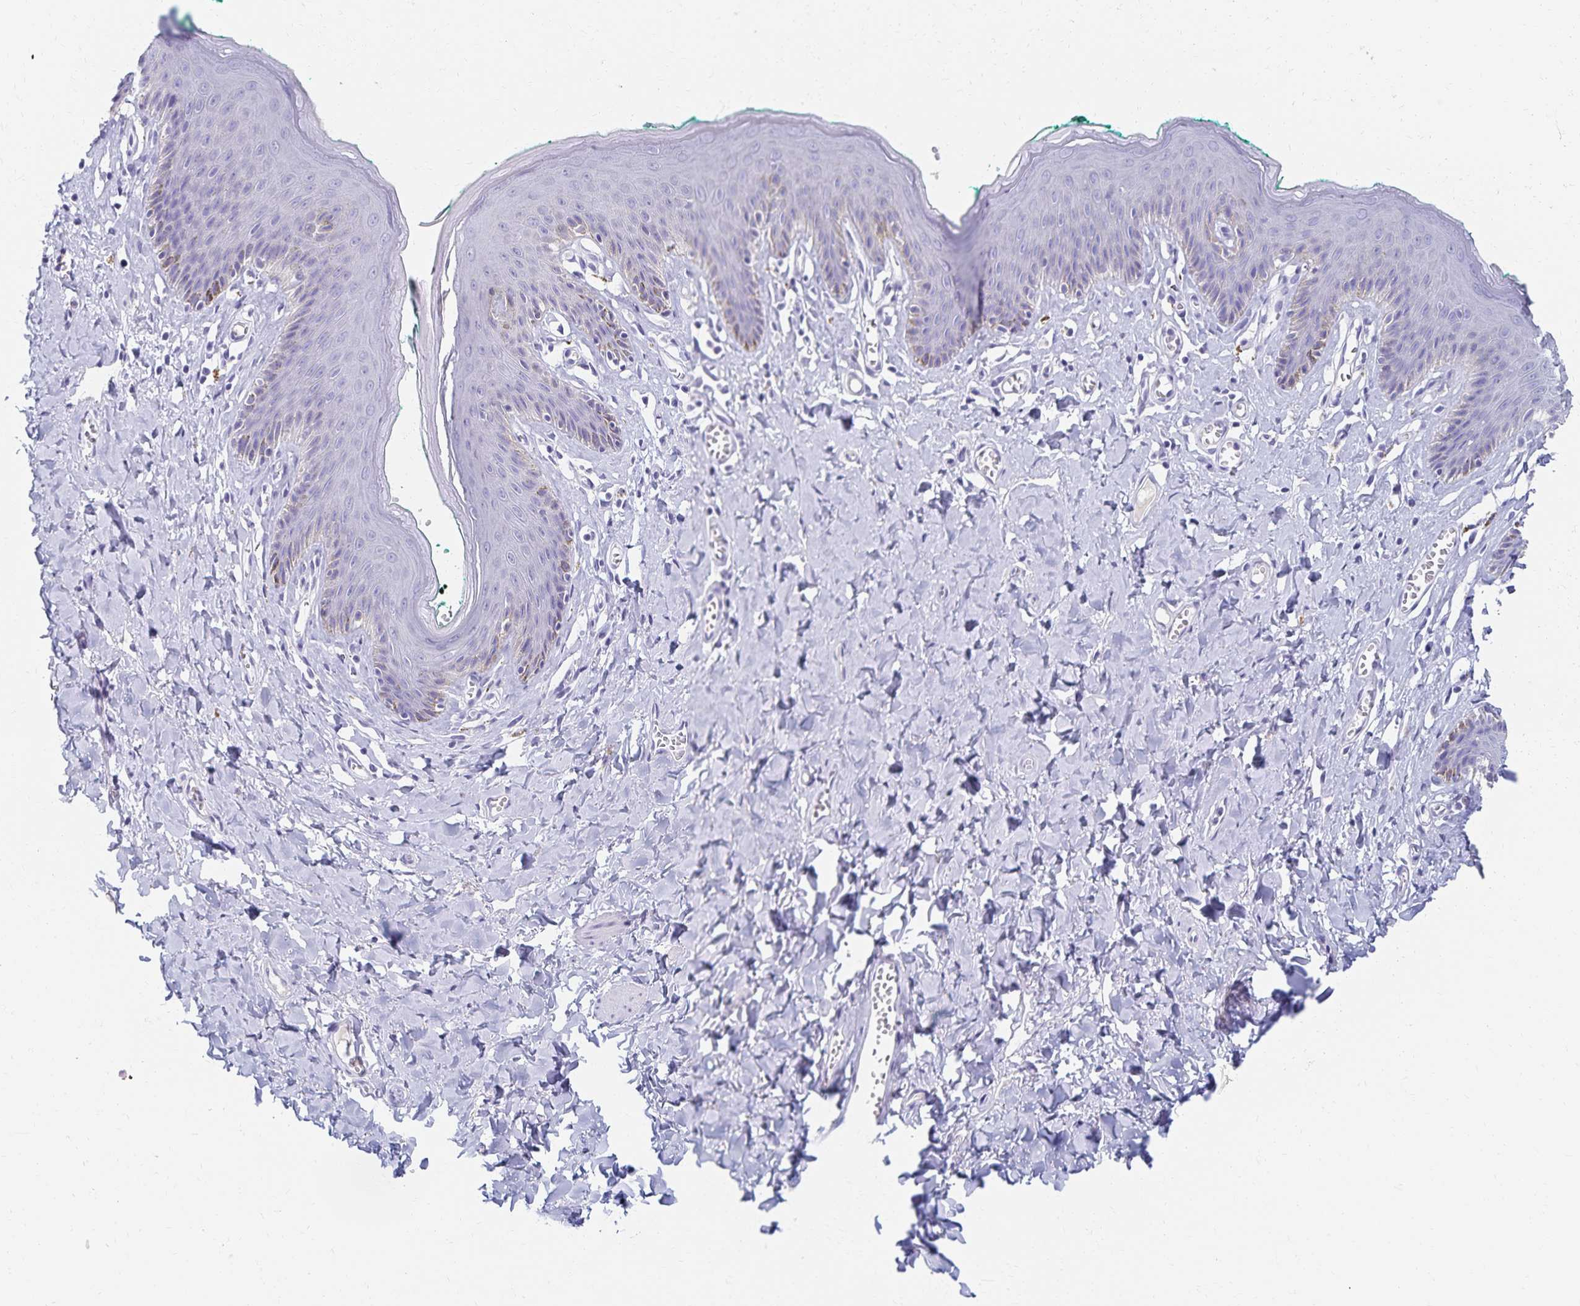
{"staining": {"intensity": "negative", "quantity": "none", "location": "none"}, "tissue": "skin", "cell_type": "Epidermal cells", "image_type": "normal", "snomed": [{"axis": "morphology", "description": "Normal tissue, NOS"}, {"axis": "topography", "description": "Vulva"}, {"axis": "topography", "description": "Peripheral nerve tissue"}], "caption": "High magnification brightfield microscopy of benign skin stained with DAB (3,3'-diaminobenzidine) (brown) and counterstained with hematoxylin (blue): epidermal cells show no significant staining.", "gene": "C2orf50", "patient": {"sex": "female", "age": 66}}